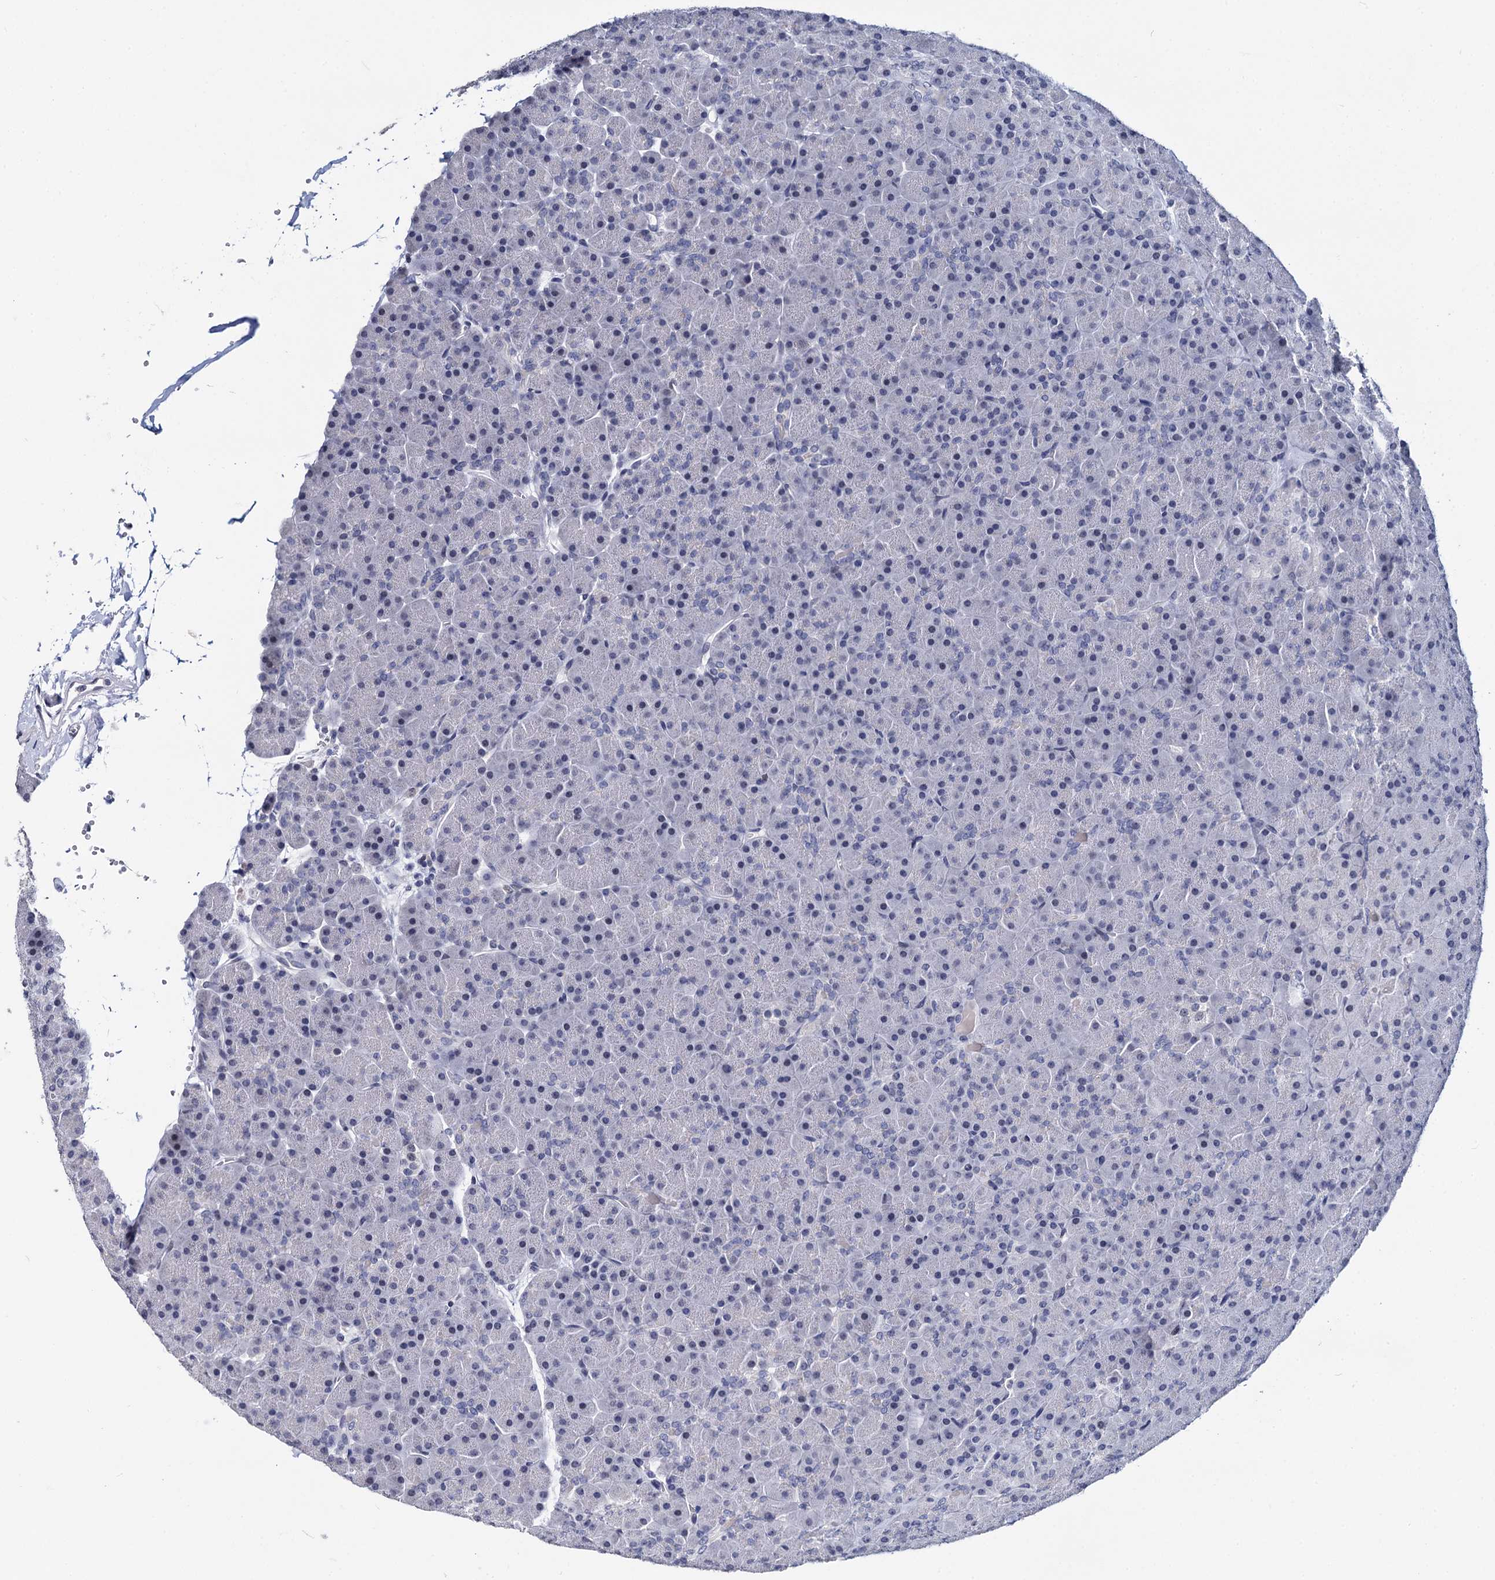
{"staining": {"intensity": "negative", "quantity": "none", "location": "none"}, "tissue": "pancreas", "cell_type": "Exocrine glandular cells", "image_type": "normal", "snomed": [{"axis": "morphology", "description": "Normal tissue, NOS"}, {"axis": "topography", "description": "Pancreas"}], "caption": "IHC micrograph of benign pancreas: pancreas stained with DAB displays no significant protein staining in exocrine glandular cells.", "gene": "MAGEA4", "patient": {"sex": "male", "age": 36}}